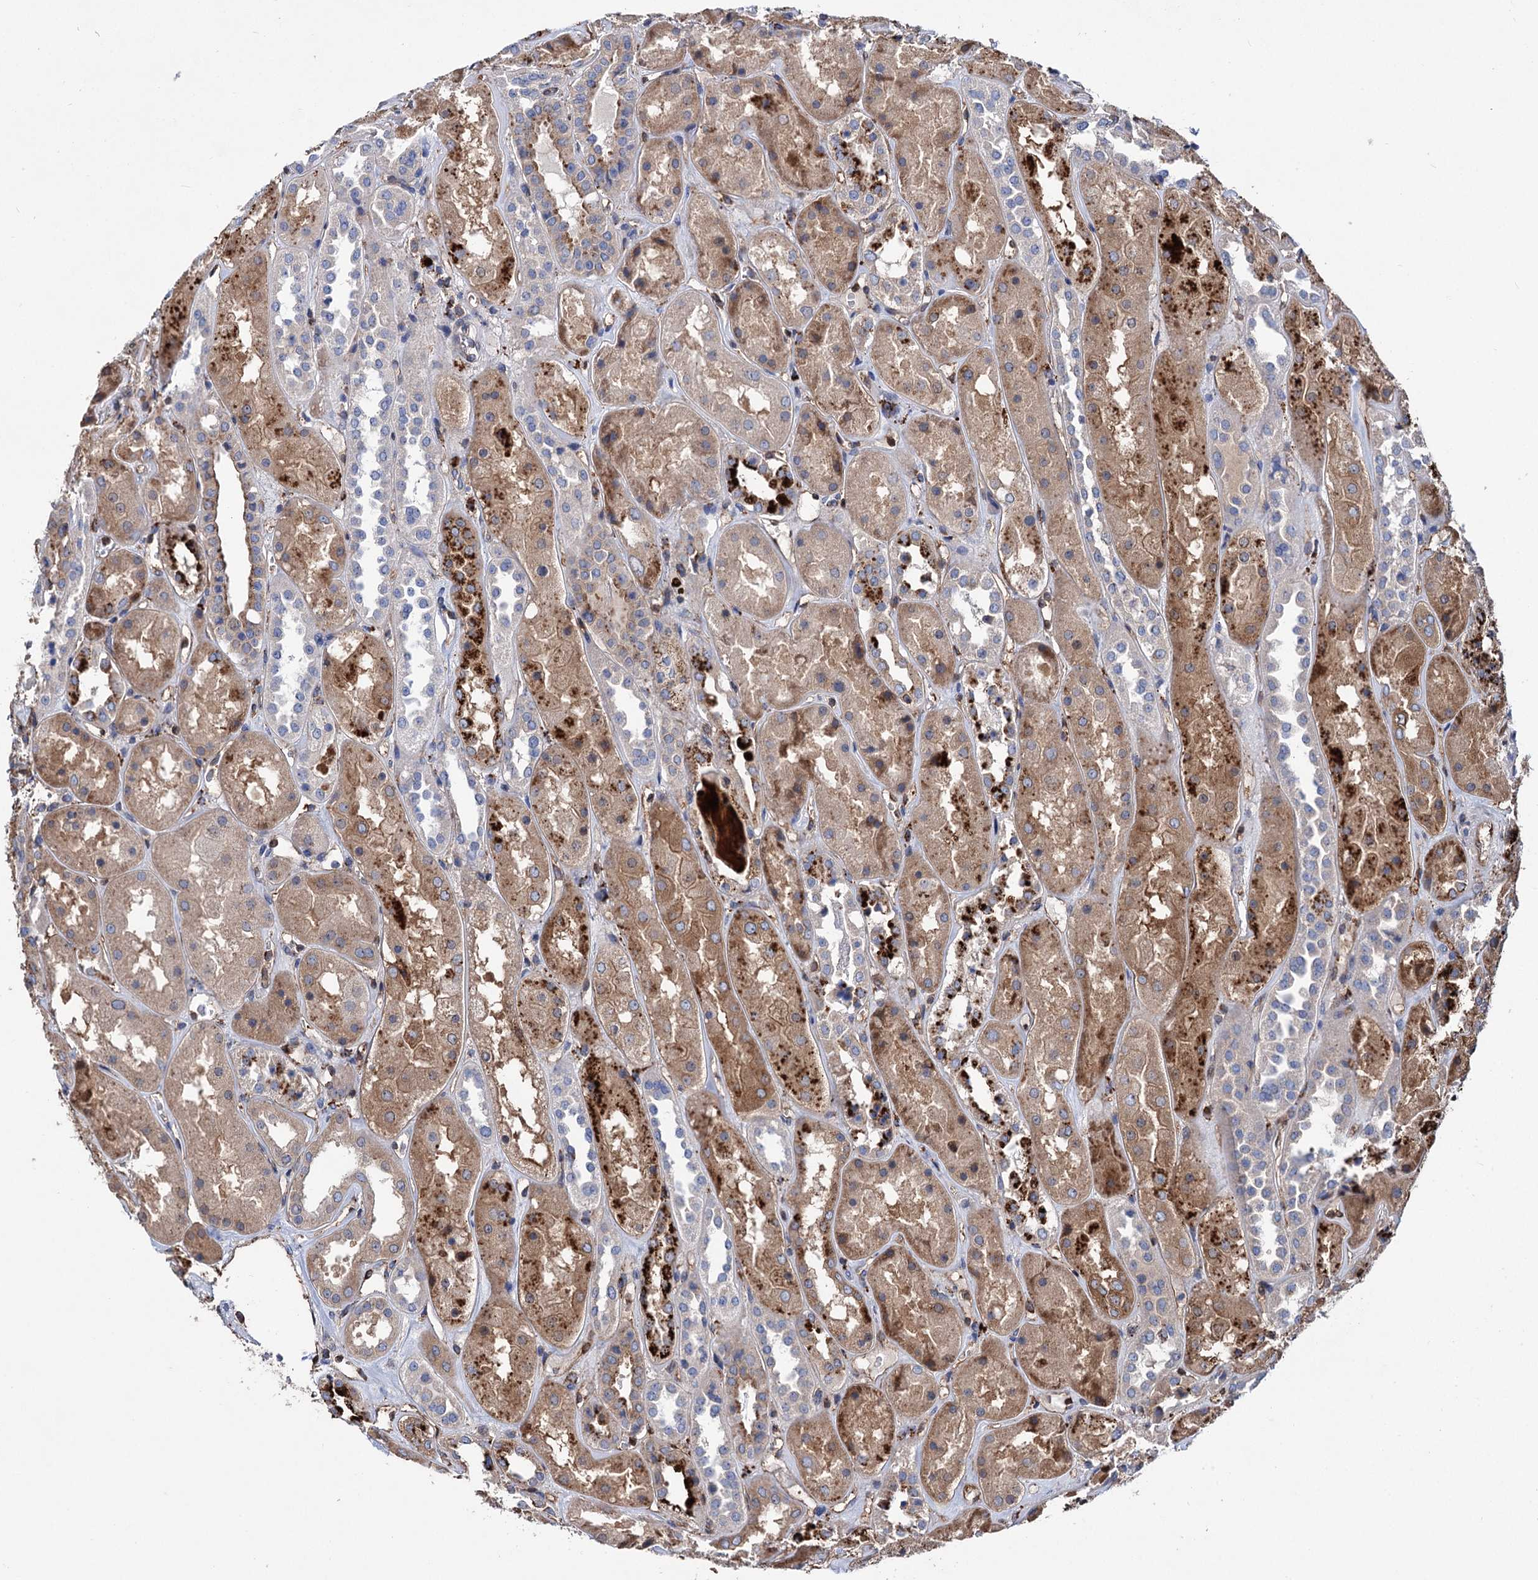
{"staining": {"intensity": "weak", "quantity": "25%-75%", "location": "cytoplasmic/membranous"}, "tissue": "kidney", "cell_type": "Cells in glomeruli", "image_type": "normal", "snomed": [{"axis": "morphology", "description": "Normal tissue, NOS"}, {"axis": "topography", "description": "Kidney"}], "caption": "Immunohistochemistry histopathology image of benign kidney: kidney stained using immunohistochemistry shows low levels of weak protein expression localized specifically in the cytoplasmic/membranous of cells in glomeruli, appearing as a cytoplasmic/membranous brown color.", "gene": "SCPEP1", "patient": {"sex": "male", "age": 70}}